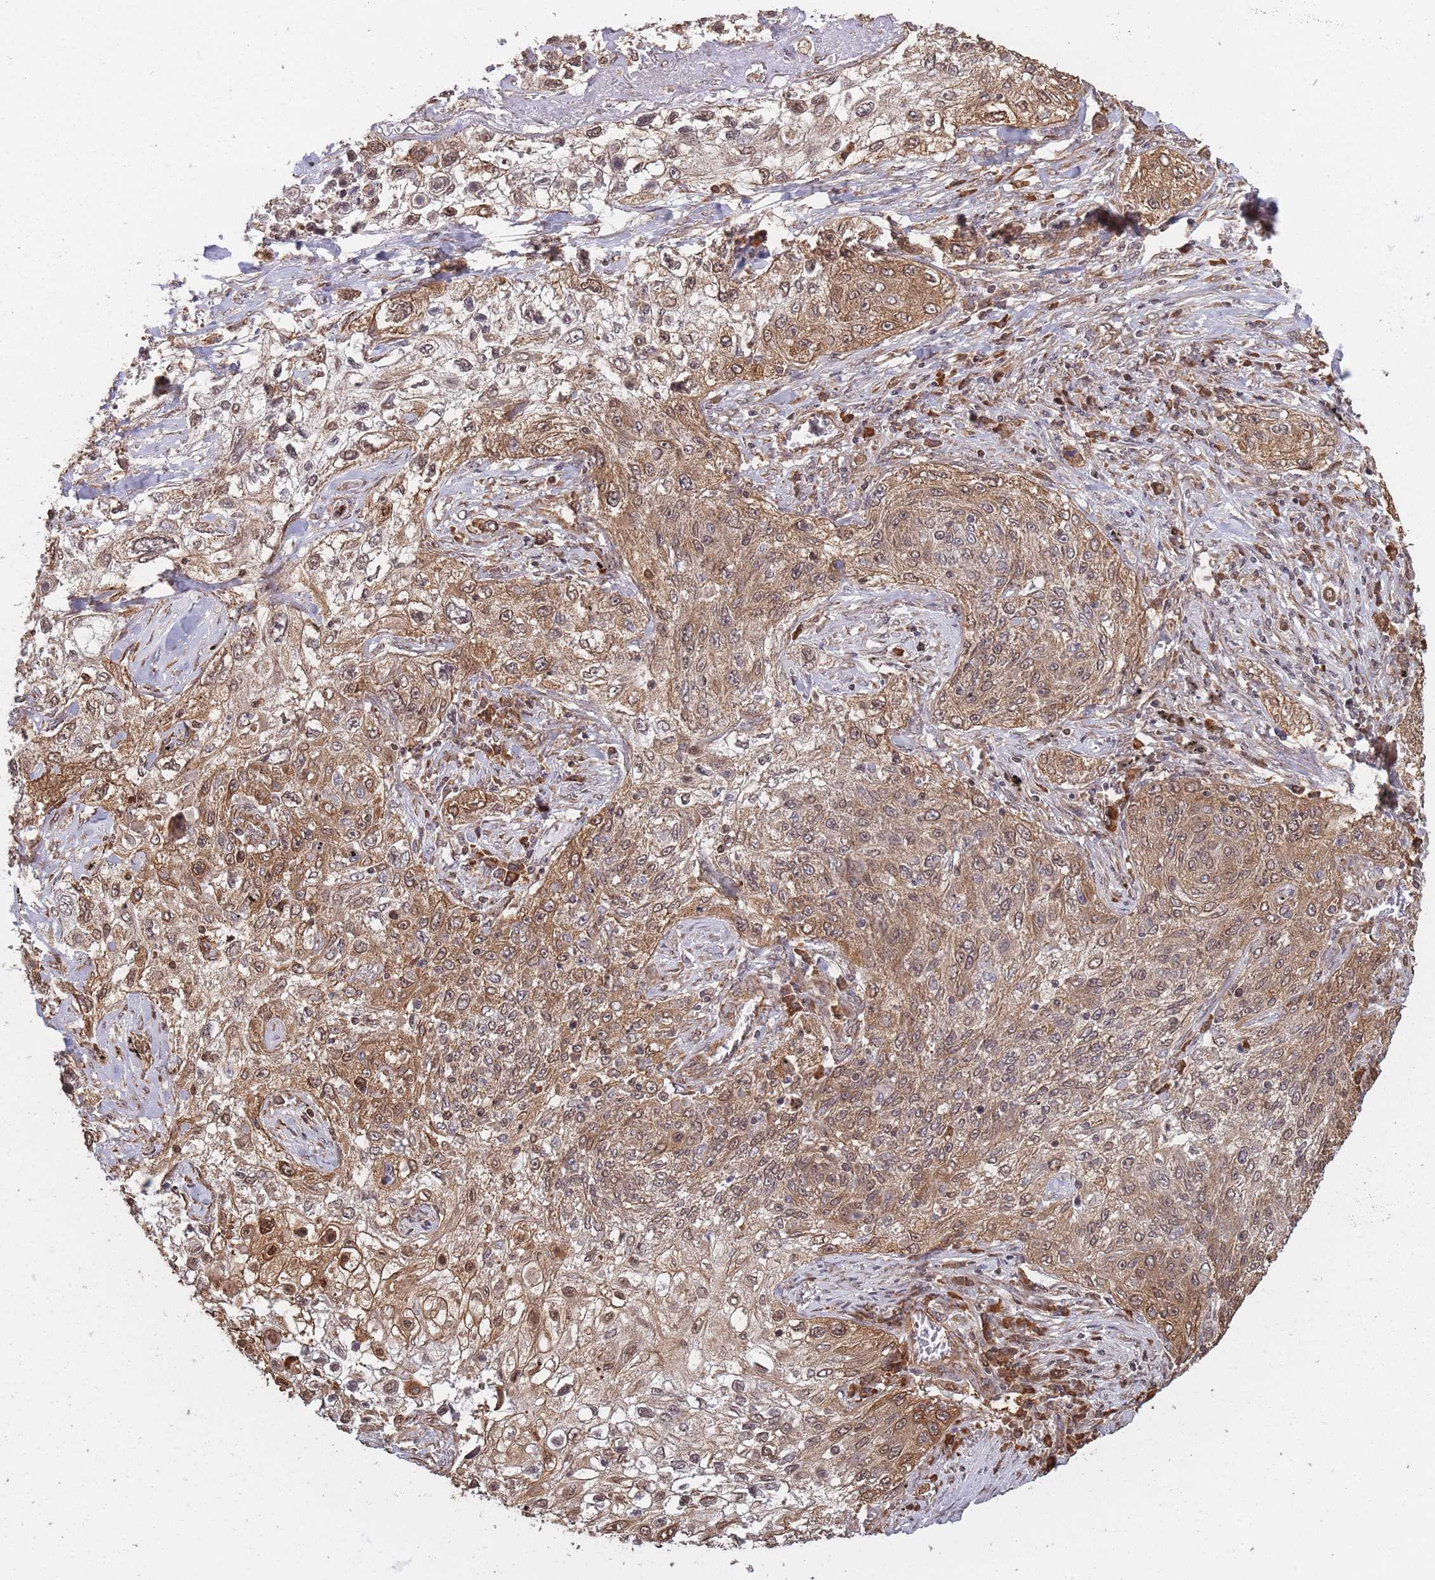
{"staining": {"intensity": "moderate", "quantity": ">75%", "location": "cytoplasmic/membranous,nuclear"}, "tissue": "lung cancer", "cell_type": "Tumor cells", "image_type": "cancer", "snomed": [{"axis": "morphology", "description": "Squamous cell carcinoma, NOS"}, {"axis": "topography", "description": "Lung"}], "caption": "DAB (3,3'-diaminobenzidine) immunohistochemical staining of human lung cancer displays moderate cytoplasmic/membranous and nuclear protein positivity in about >75% of tumor cells.", "gene": "ARL13B", "patient": {"sex": "female", "age": 69}}